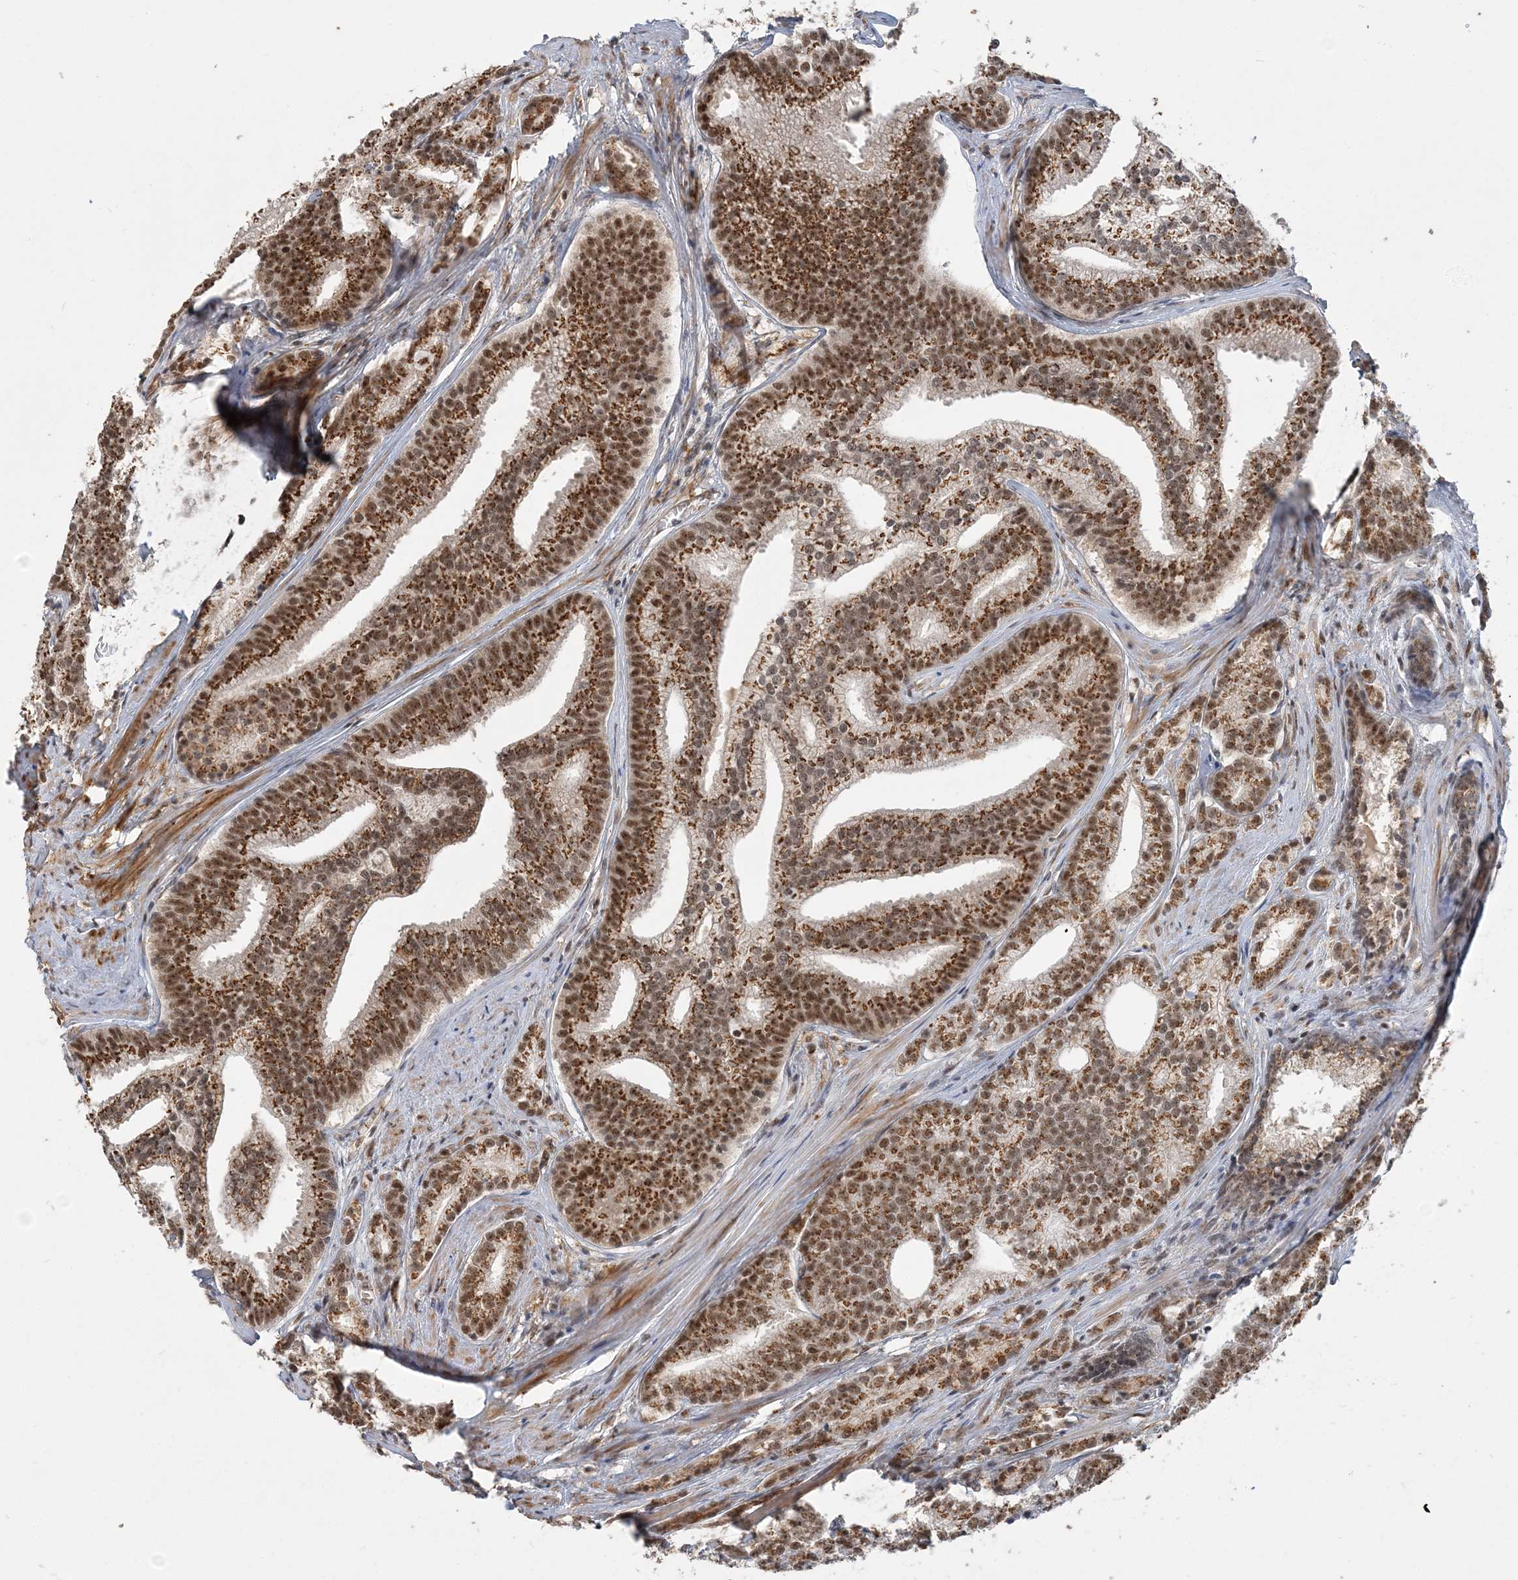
{"staining": {"intensity": "strong", "quantity": ">75%", "location": "cytoplasmic/membranous,nuclear"}, "tissue": "prostate cancer", "cell_type": "Tumor cells", "image_type": "cancer", "snomed": [{"axis": "morphology", "description": "Adenocarcinoma, Low grade"}, {"axis": "topography", "description": "Prostate"}], "caption": "Approximately >75% of tumor cells in human prostate cancer demonstrate strong cytoplasmic/membranous and nuclear protein staining as visualized by brown immunohistochemical staining.", "gene": "PLRG1", "patient": {"sex": "male", "age": 71}}